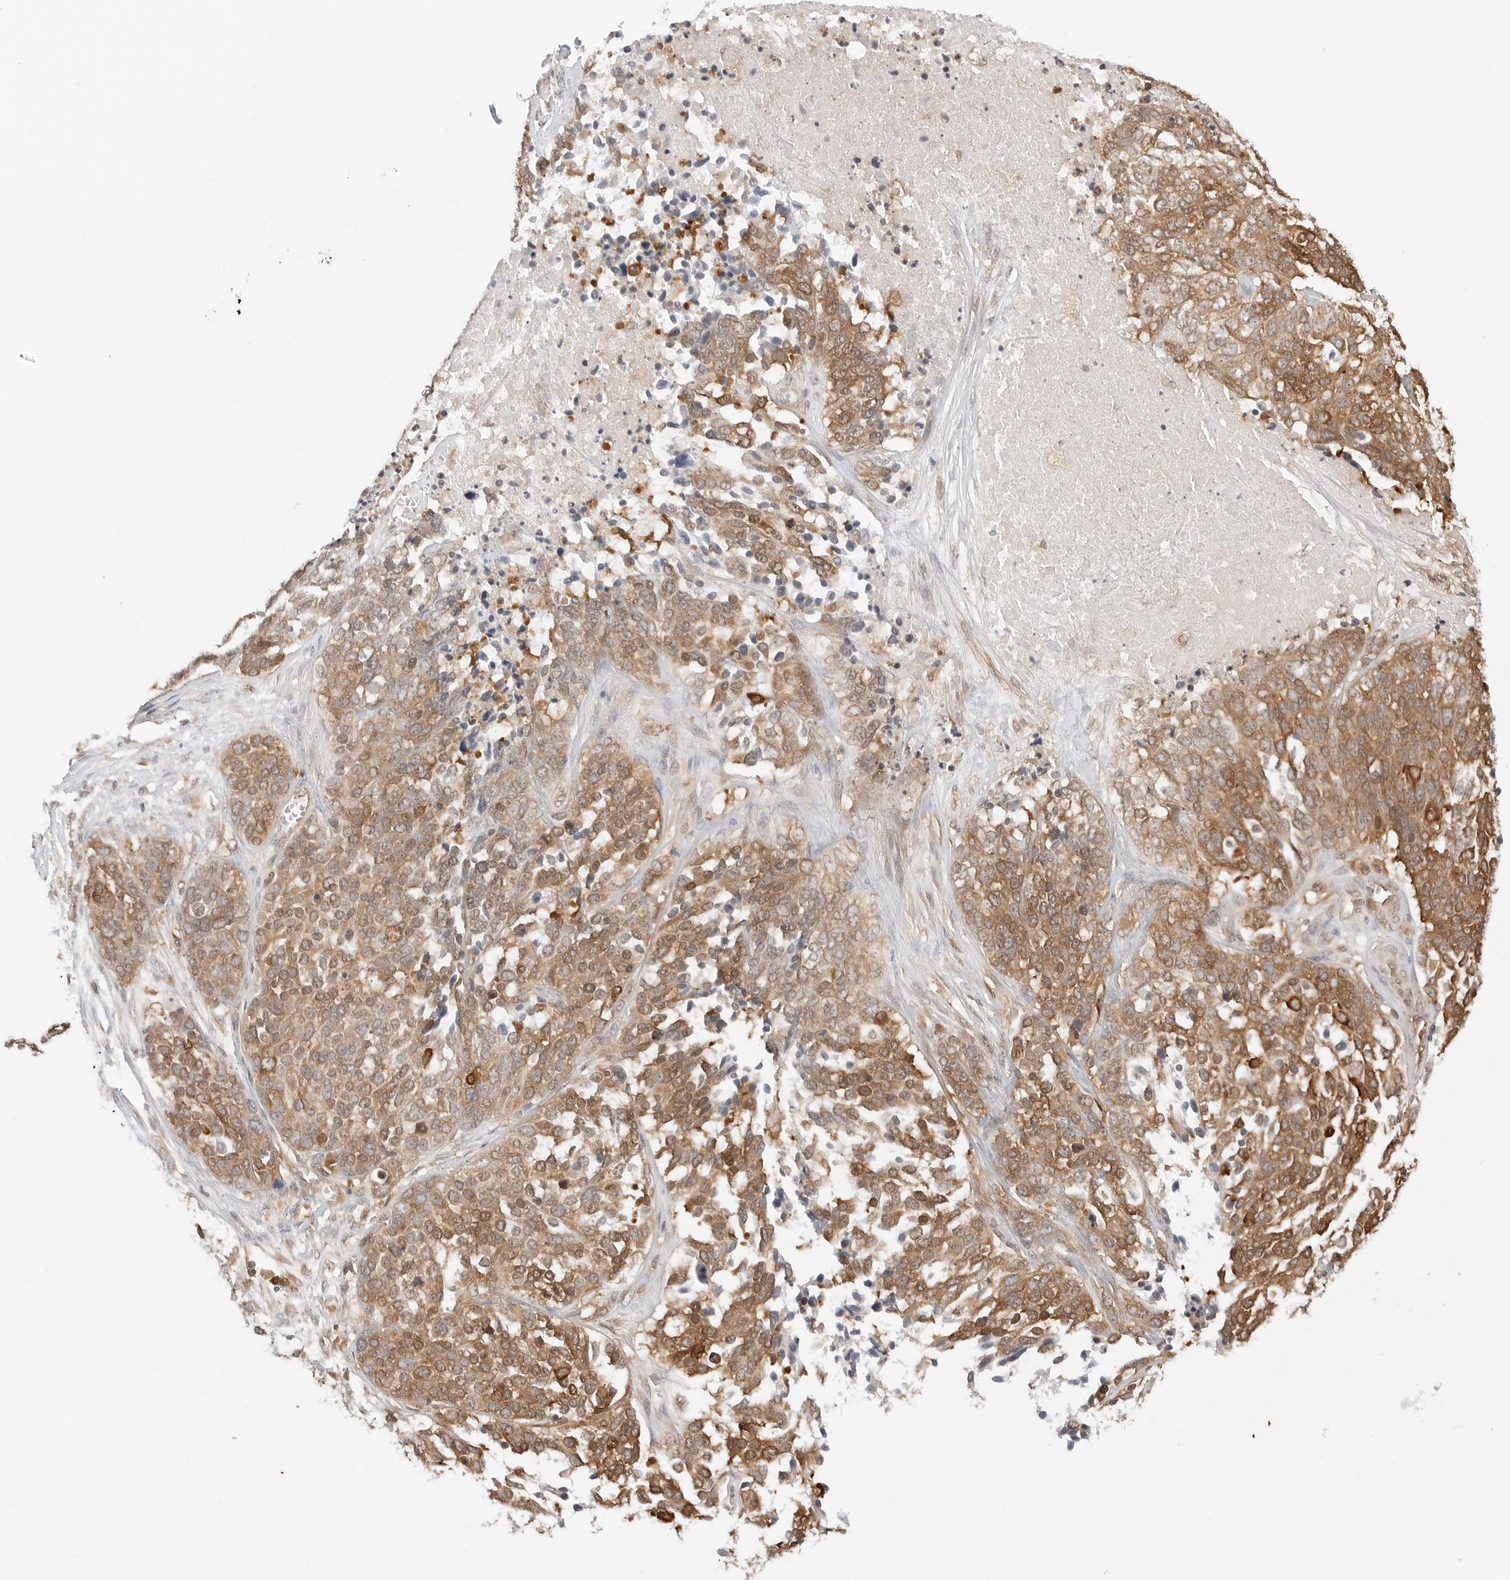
{"staining": {"intensity": "moderate", "quantity": ">75%", "location": "cytoplasmic/membranous"}, "tissue": "ovarian cancer", "cell_type": "Tumor cells", "image_type": "cancer", "snomed": [{"axis": "morphology", "description": "Cystadenocarcinoma, serous, NOS"}, {"axis": "topography", "description": "Ovary"}], "caption": "Ovarian cancer (serous cystadenocarcinoma) stained with DAB (3,3'-diaminobenzidine) IHC shows medium levels of moderate cytoplasmic/membranous expression in about >75% of tumor cells.", "gene": "NUDC", "patient": {"sex": "female", "age": 44}}